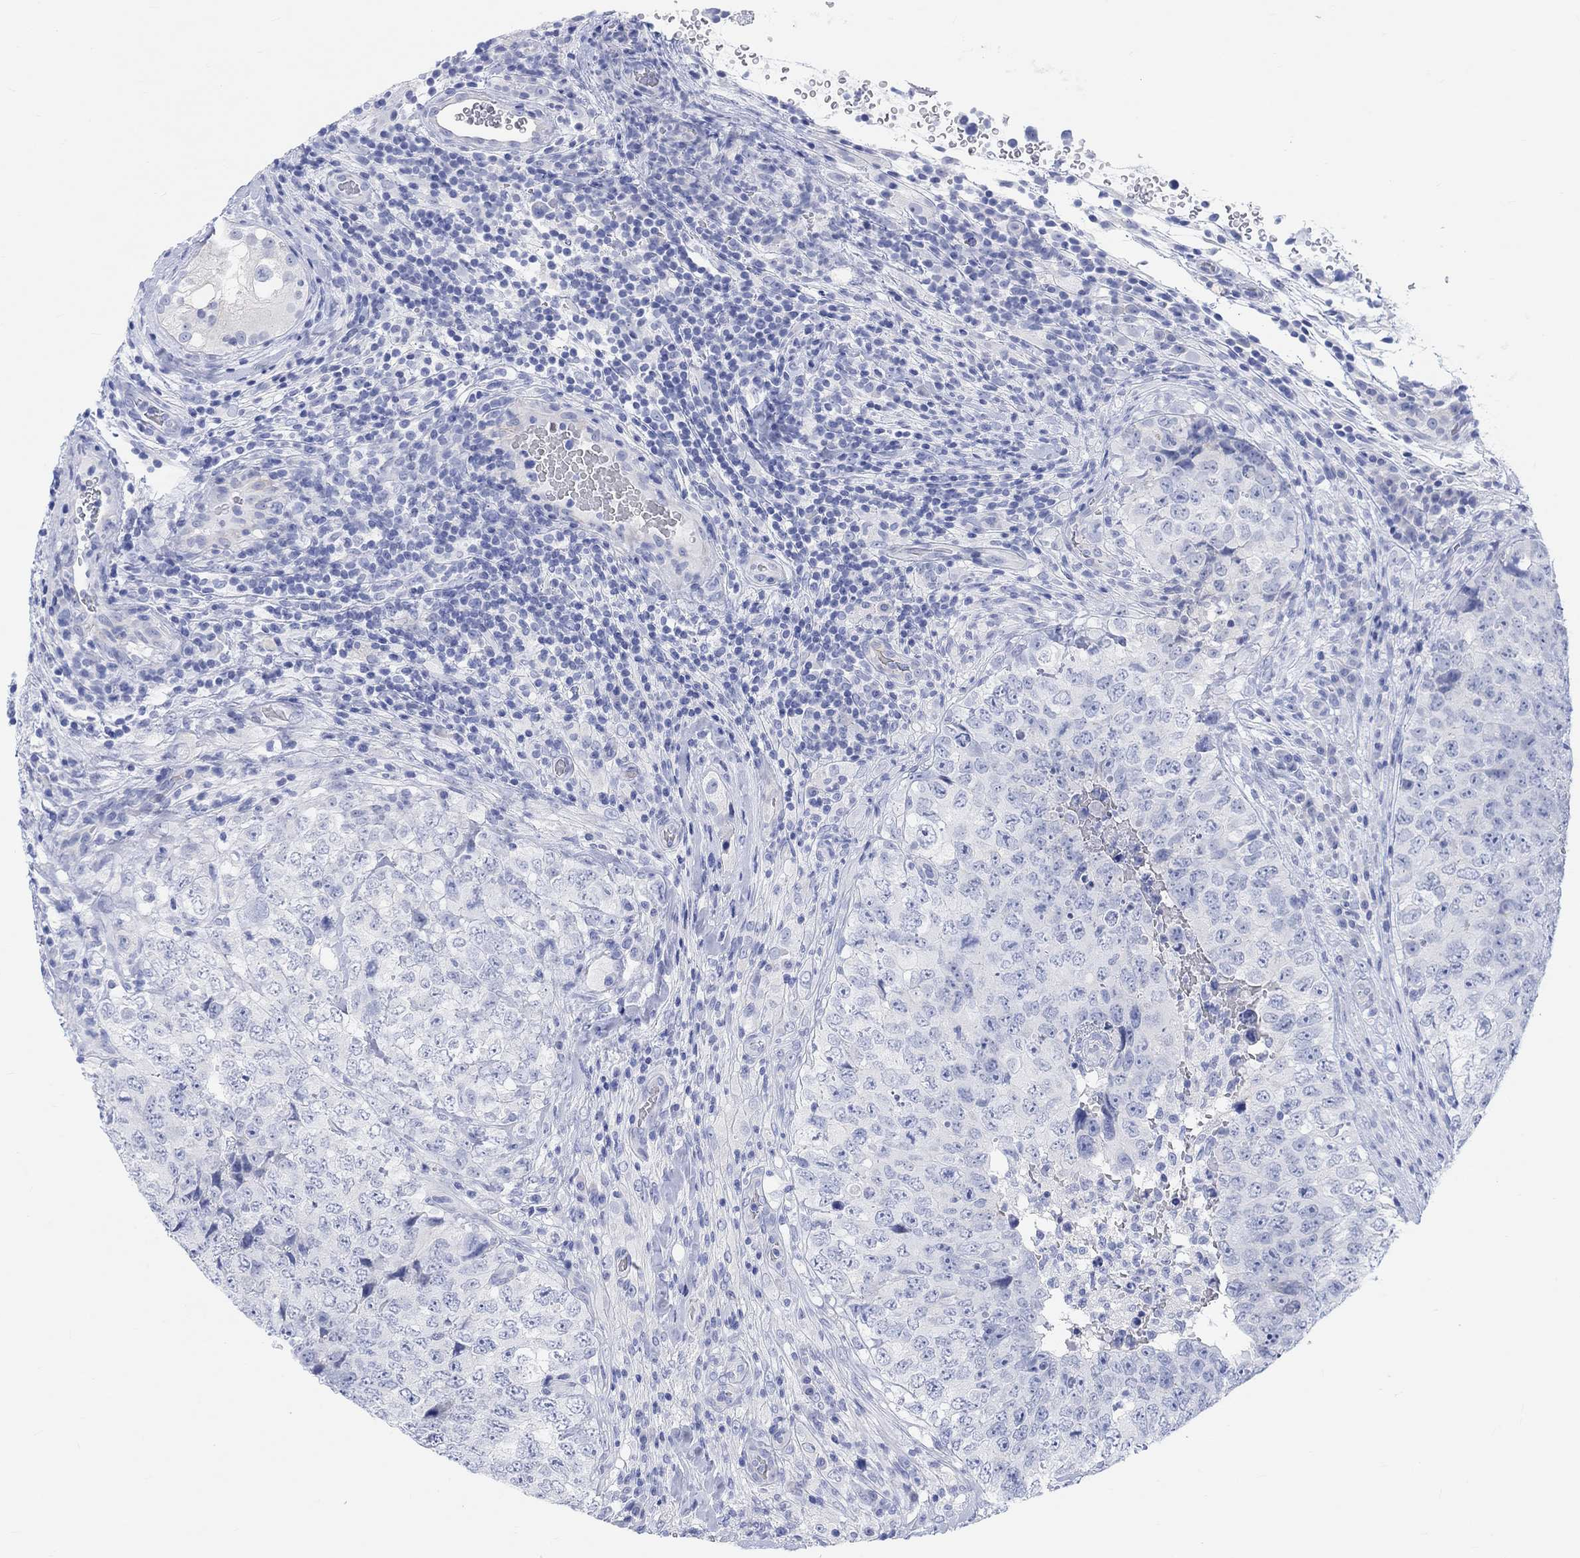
{"staining": {"intensity": "negative", "quantity": "none", "location": "none"}, "tissue": "testis cancer", "cell_type": "Tumor cells", "image_type": "cancer", "snomed": [{"axis": "morphology", "description": "Seminoma, NOS"}, {"axis": "topography", "description": "Testis"}], "caption": "DAB immunohistochemical staining of human seminoma (testis) displays no significant expression in tumor cells. (Stains: DAB (3,3'-diaminobenzidine) IHC with hematoxylin counter stain, Microscopy: brightfield microscopy at high magnification).", "gene": "XIRP2", "patient": {"sex": "male", "age": 34}}